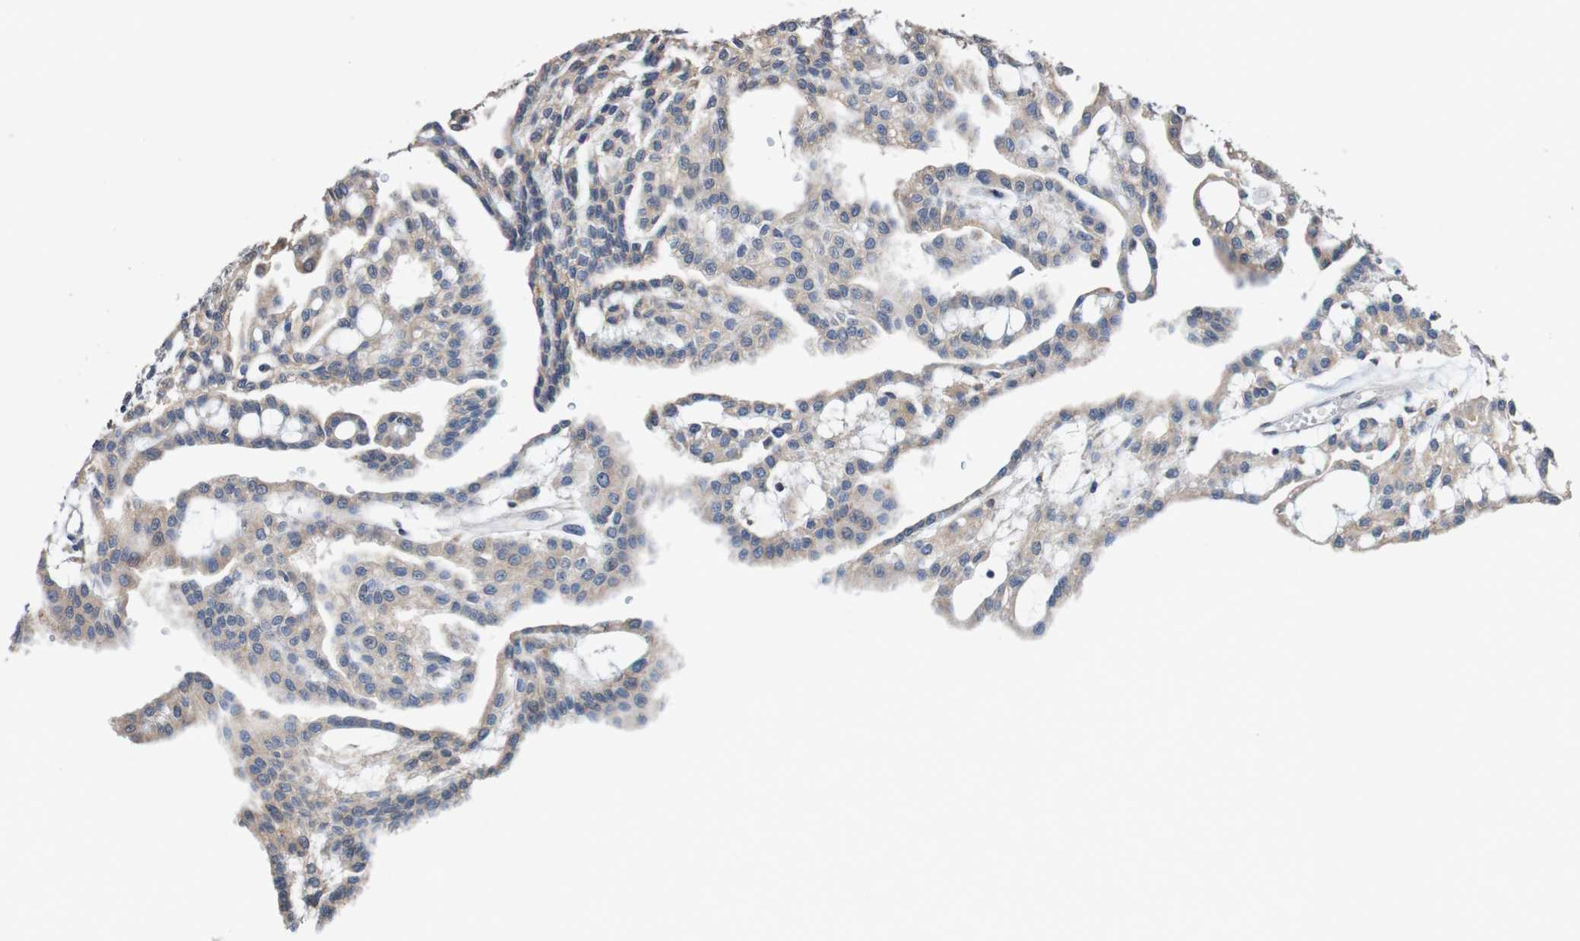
{"staining": {"intensity": "weak", "quantity": ">75%", "location": "cytoplasmic/membranous"}, "tissue": "renal cancer", "cell_type": "Tumor cells", "image_type": "cancer", "snomed": [{"axis": "morphology", "description": "Adenocarcinoma, NOS"}, {"axis": "topography", "description": "Kidney"}], "caption": "Protein expression analysis of renal cancer demonstrates weak cytoplasmic/membranous expression in approximately >75% of tumor cells.", "gene": "FIBP", "patient": {"sex": "male", "age": 63}}